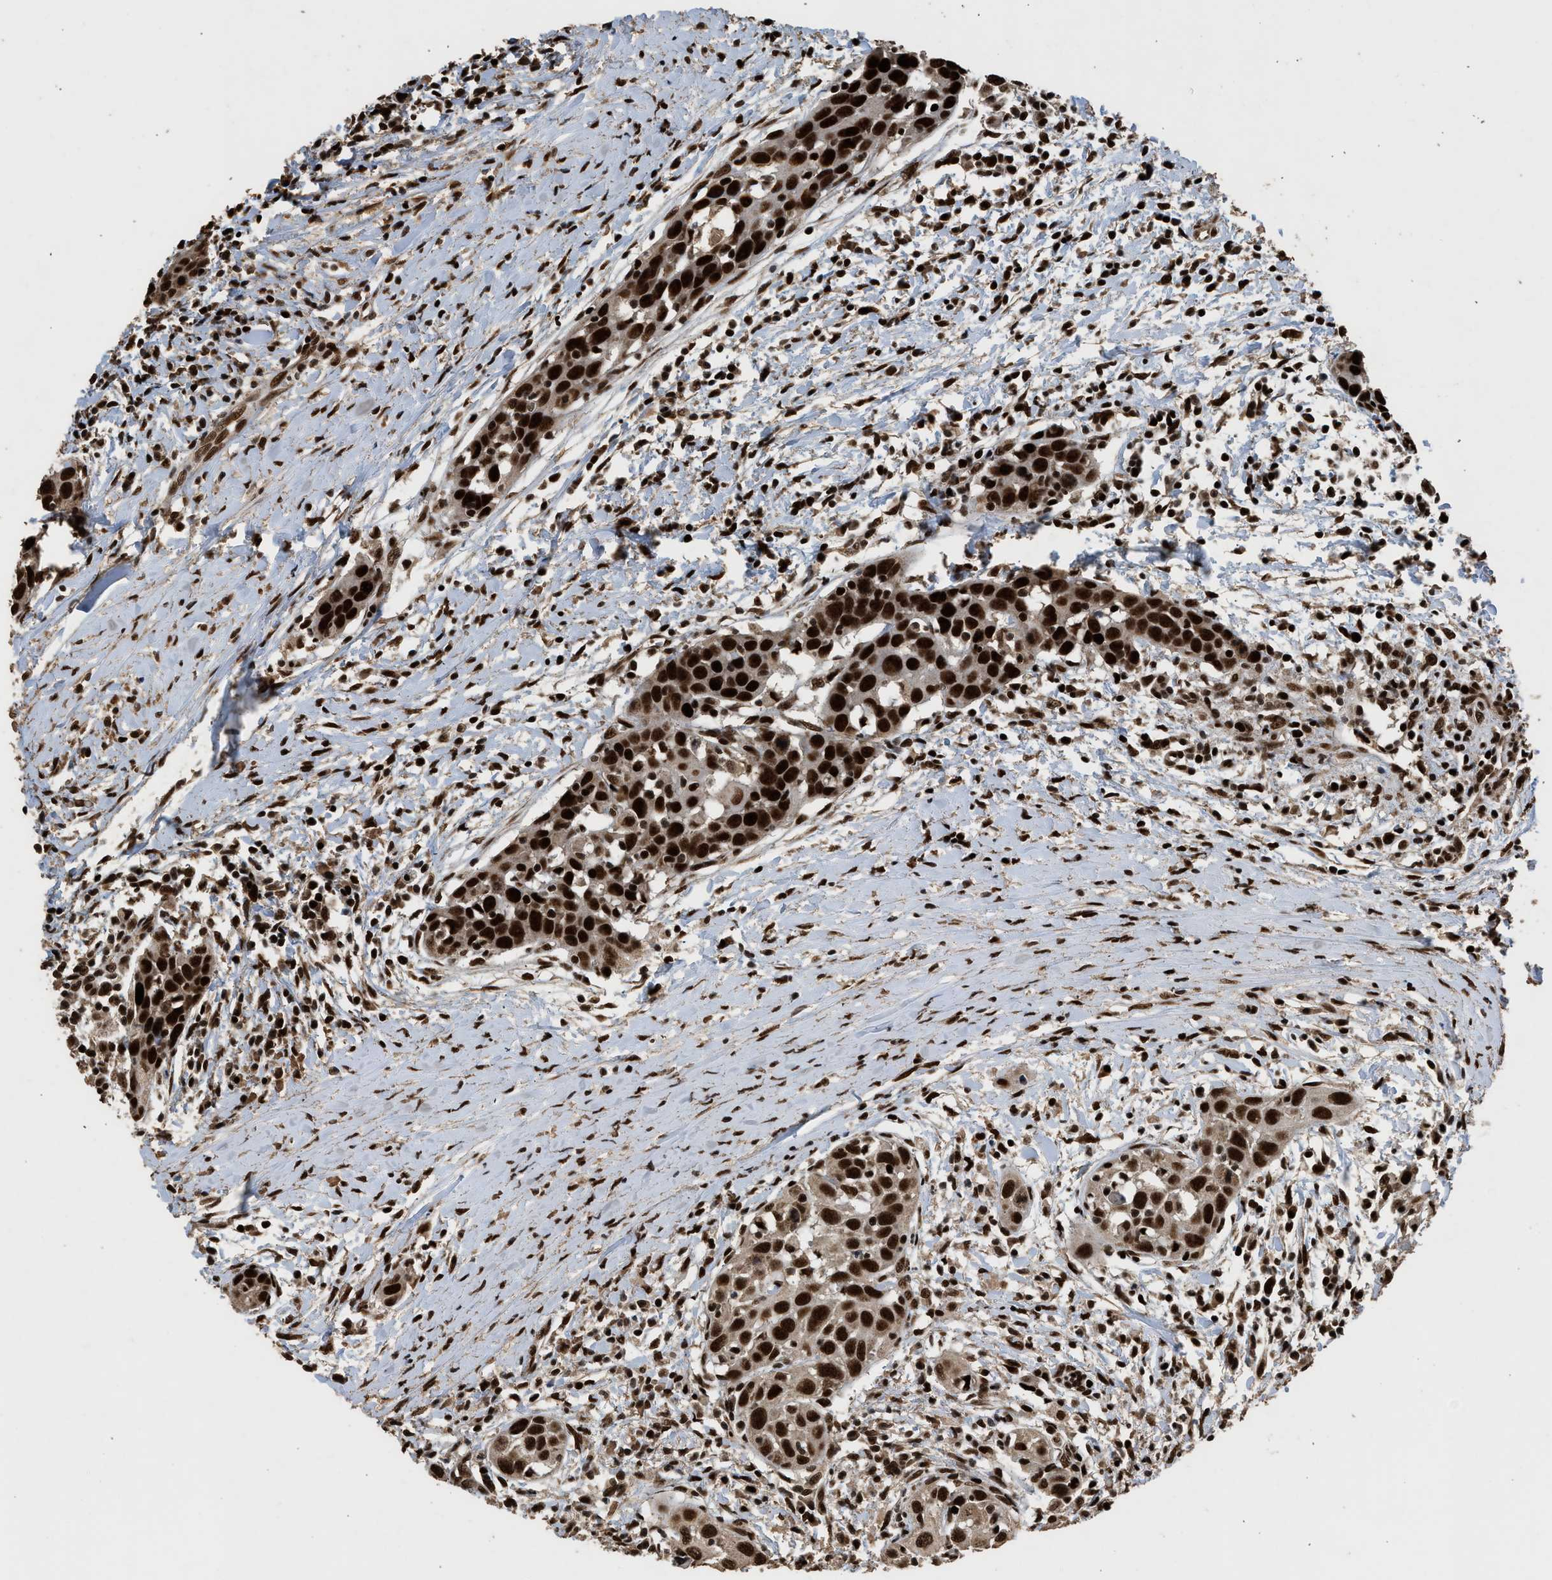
{"staining": {"intensity": "strong", "quantity": ">75%", "location": "nuclear"}, "tissue": "head and neck cancer", "cell_type": "Tumor cells", "image_type": "cancer", "snomed": [{"axis": "morphology", "description": "Squamous cell carcinoma, NOS"}, {"axis": "topography", "description": "Oral tissue"}, {"axis": "topography", "description": "Head-Neck"}], "caption": "Brown immunohistochemical staining in head and neck squamous cell carcinoma shows strong nuclear expression in about >75% of tumor cells. (Brightfield microscopy of DAB IHC at high magnification).", "gene": "PPP4R3B", "patient": {"sex": "female", "age": 50}}